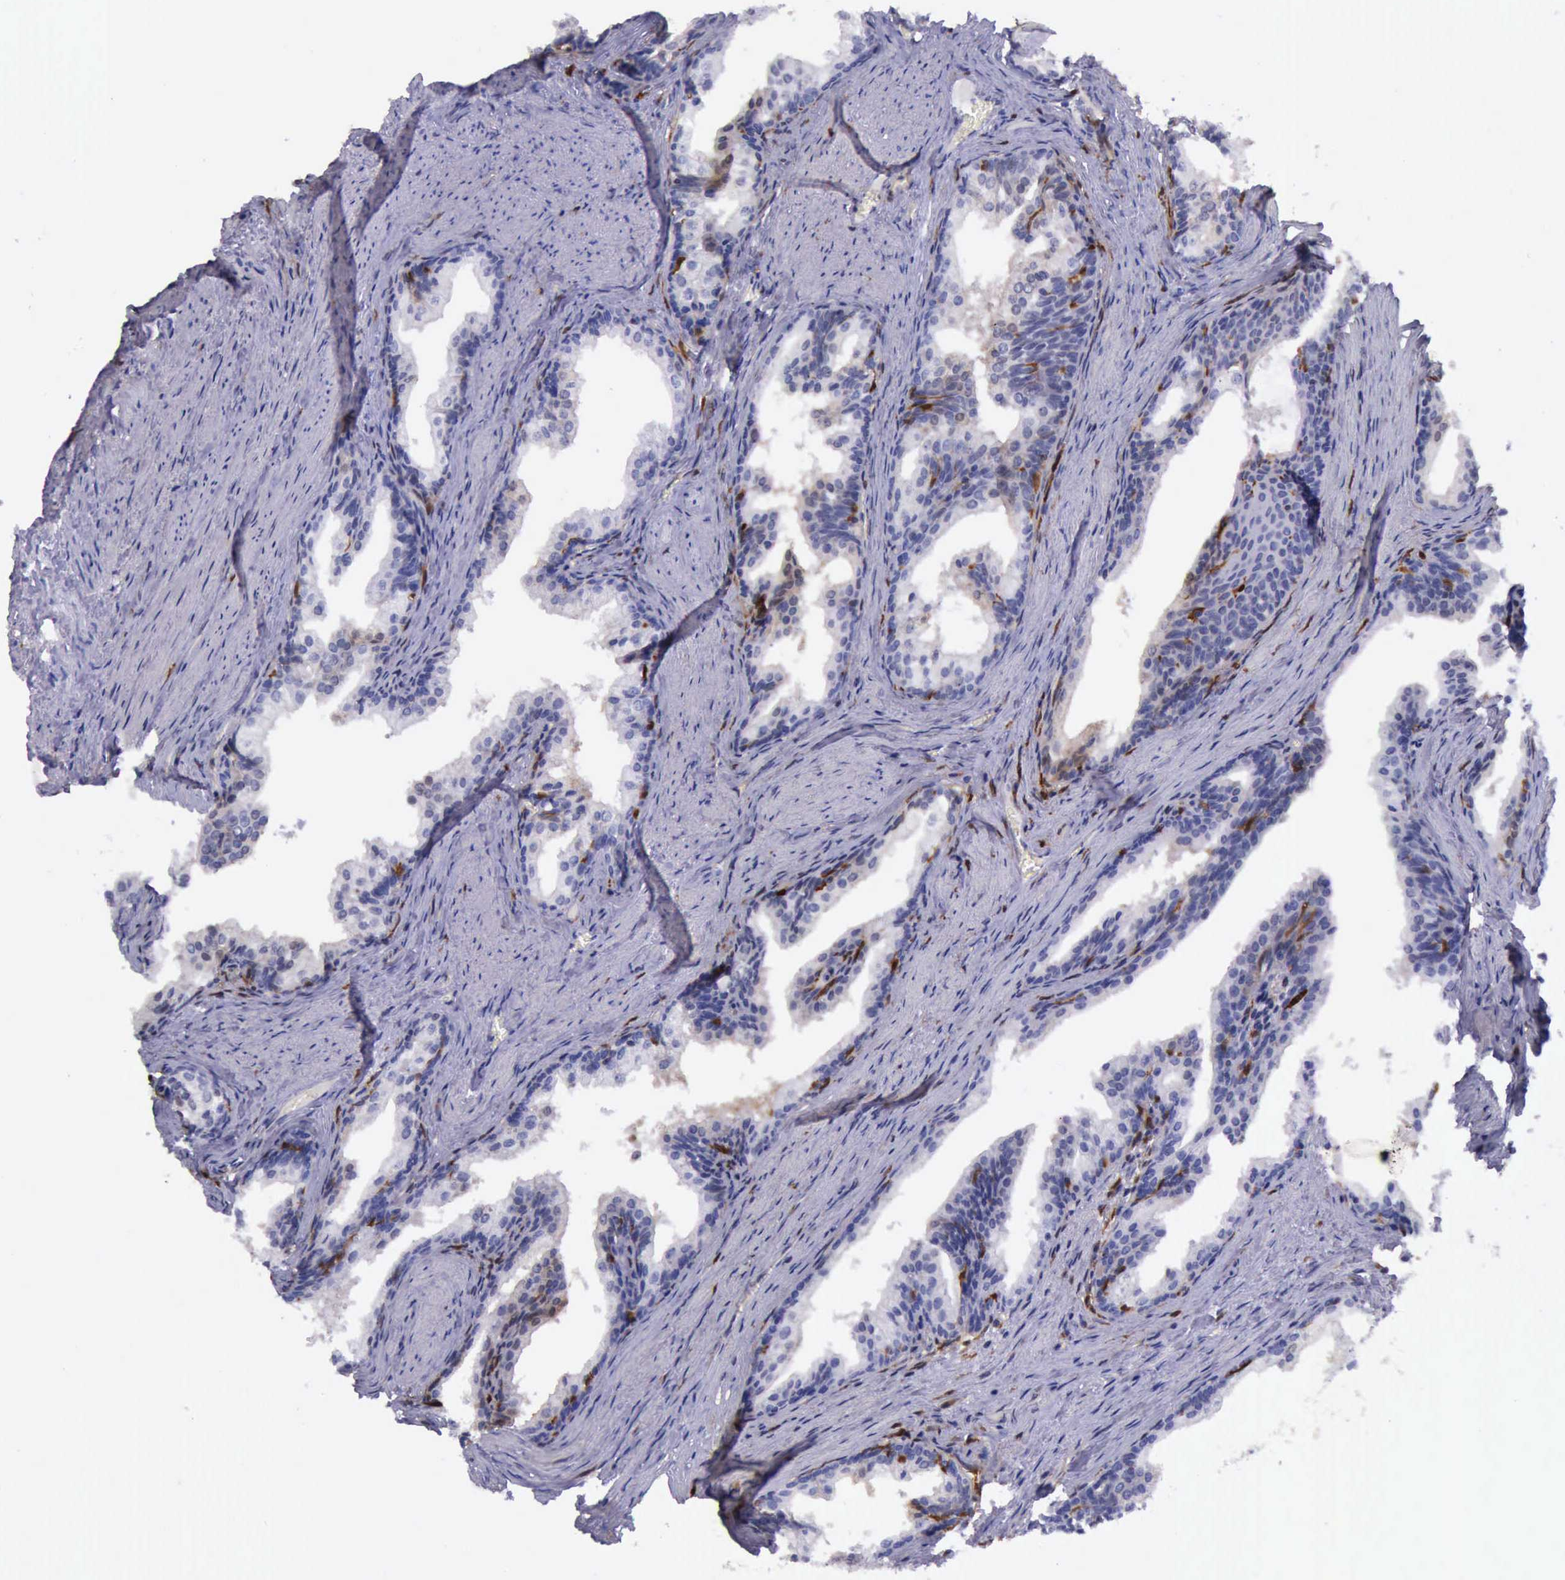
{"staining": {"intensity": "weak", "quantity": "<25%", "location": "cytoplasmic/membranous,nuclear"}, "tissue": "prostate cancer", "cell_type": "Tumor cells", "image_type": "cancer", "snomed": [{"axis": "morphology", "description": "Adenocarcinoma, Medium grade"}, {"axis": "topography", "description": "Prostate"}], "caption": "IHC photomicrograph of human prostate medium-grade adenocarcinoma stained for a protein (brown), which demonstrates no positivity in tumor cells. The staining is performed using DAB brown chromogen with nuclei counter-stained in using hematoxylin.", "gene": "TYMP", "patient": {"sex": "male", "age": 60}}